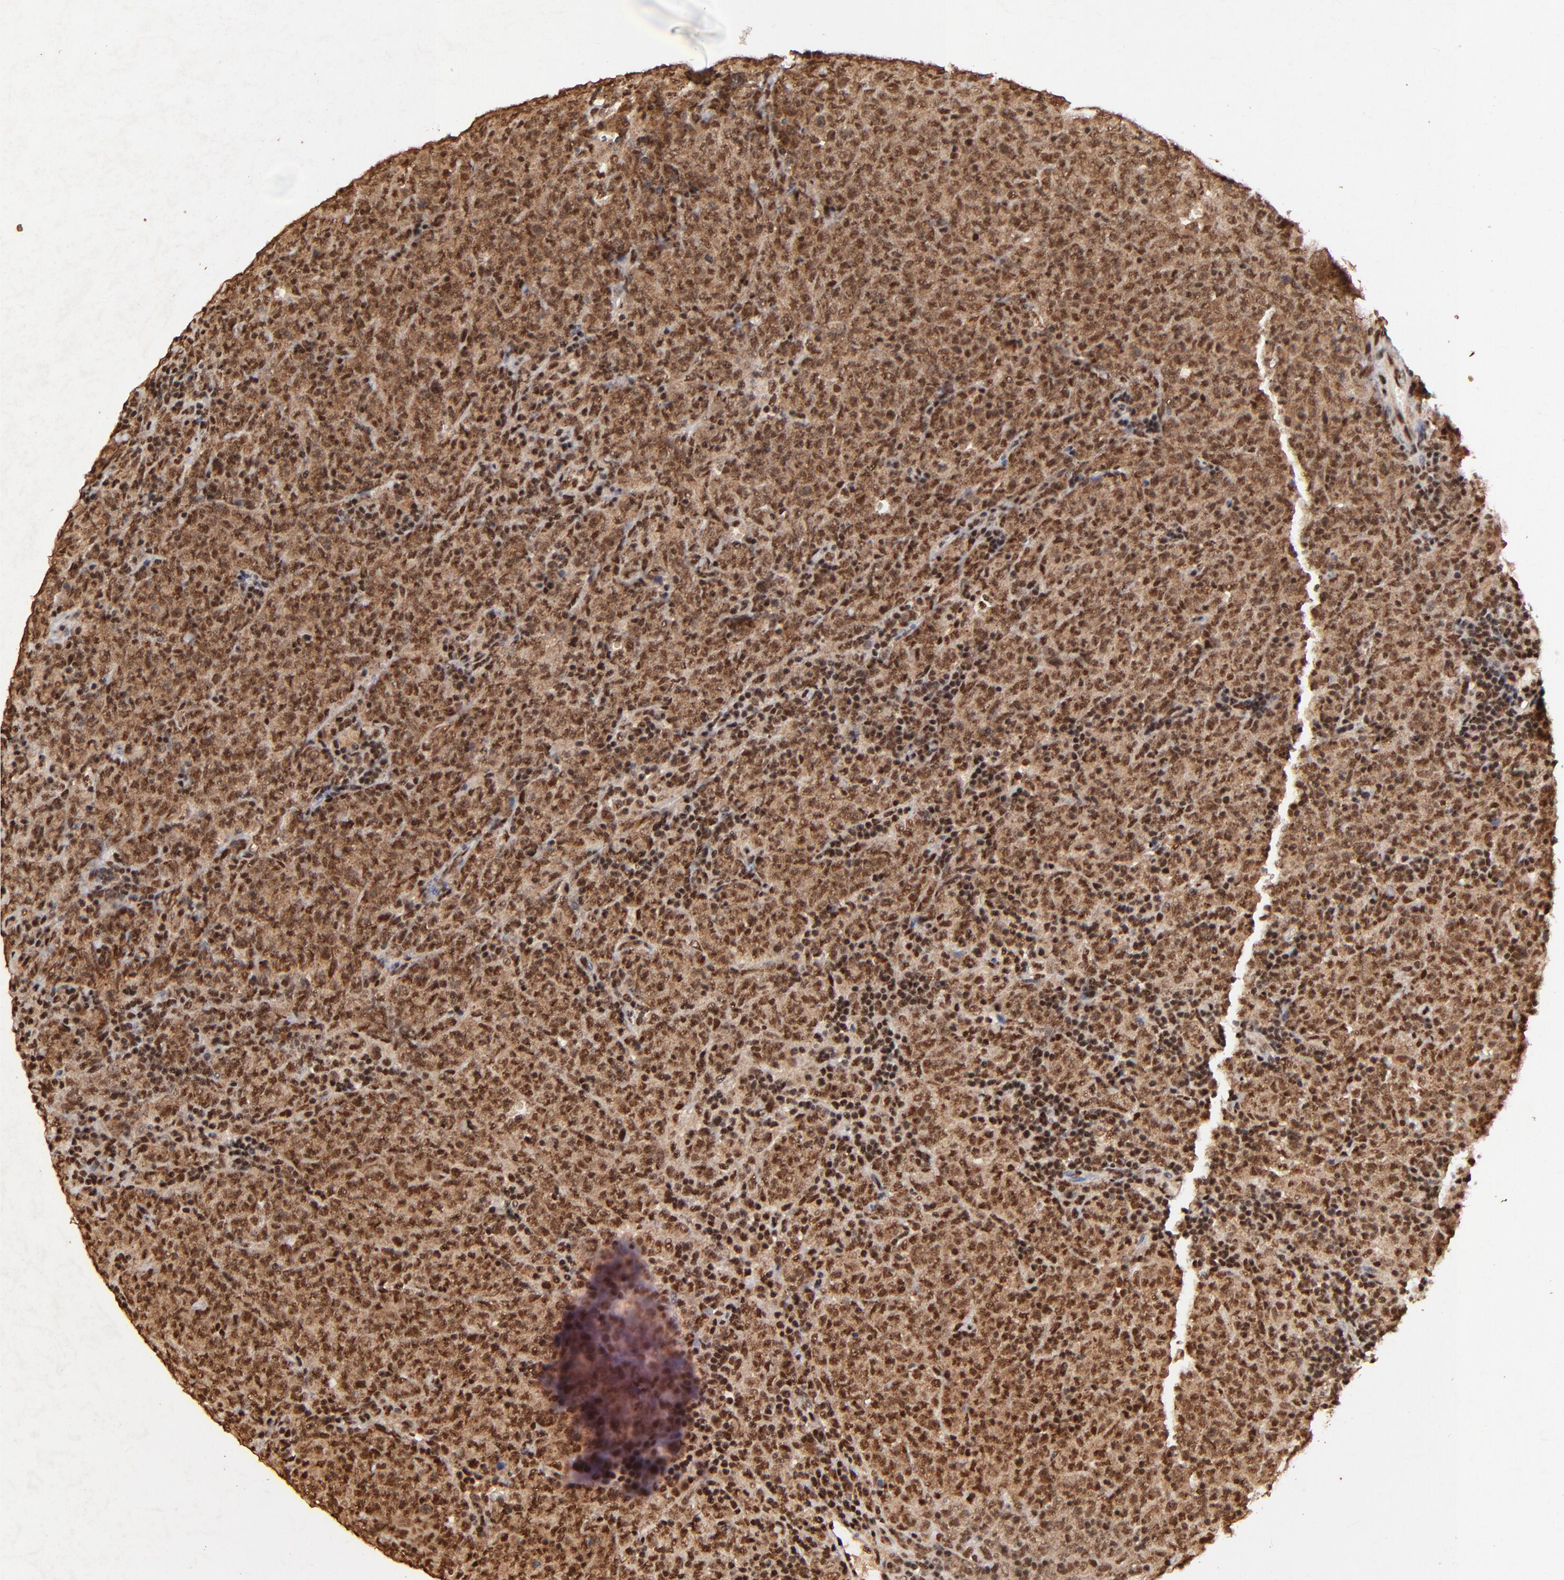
{"staining": {"intensity": "strong", "quantity": ">75%", "location": "cytoplasmic/membranous,nuclear"}, "tissue": "lymphoma", "cell_type": "Tumor cells", "image_type": "cancer", "snomed": [{"axis": "morphology", "description": "Malignant lymphoma, non-Hodgkin's type, High grade"}, {"axis": "topography", "description": "Tonsil"}], "caption": "Immunohistochemical staining of human high-grade malignant lymphoma, non-Hodgkin's type demonstrates strong cytoplasmic/membranous and nuclear protein positivity in approximately >75% of tumor cells. Nuclei are stained in blue.", "gene": "MED12", "patient": {"sex": "female", "age": 36}}